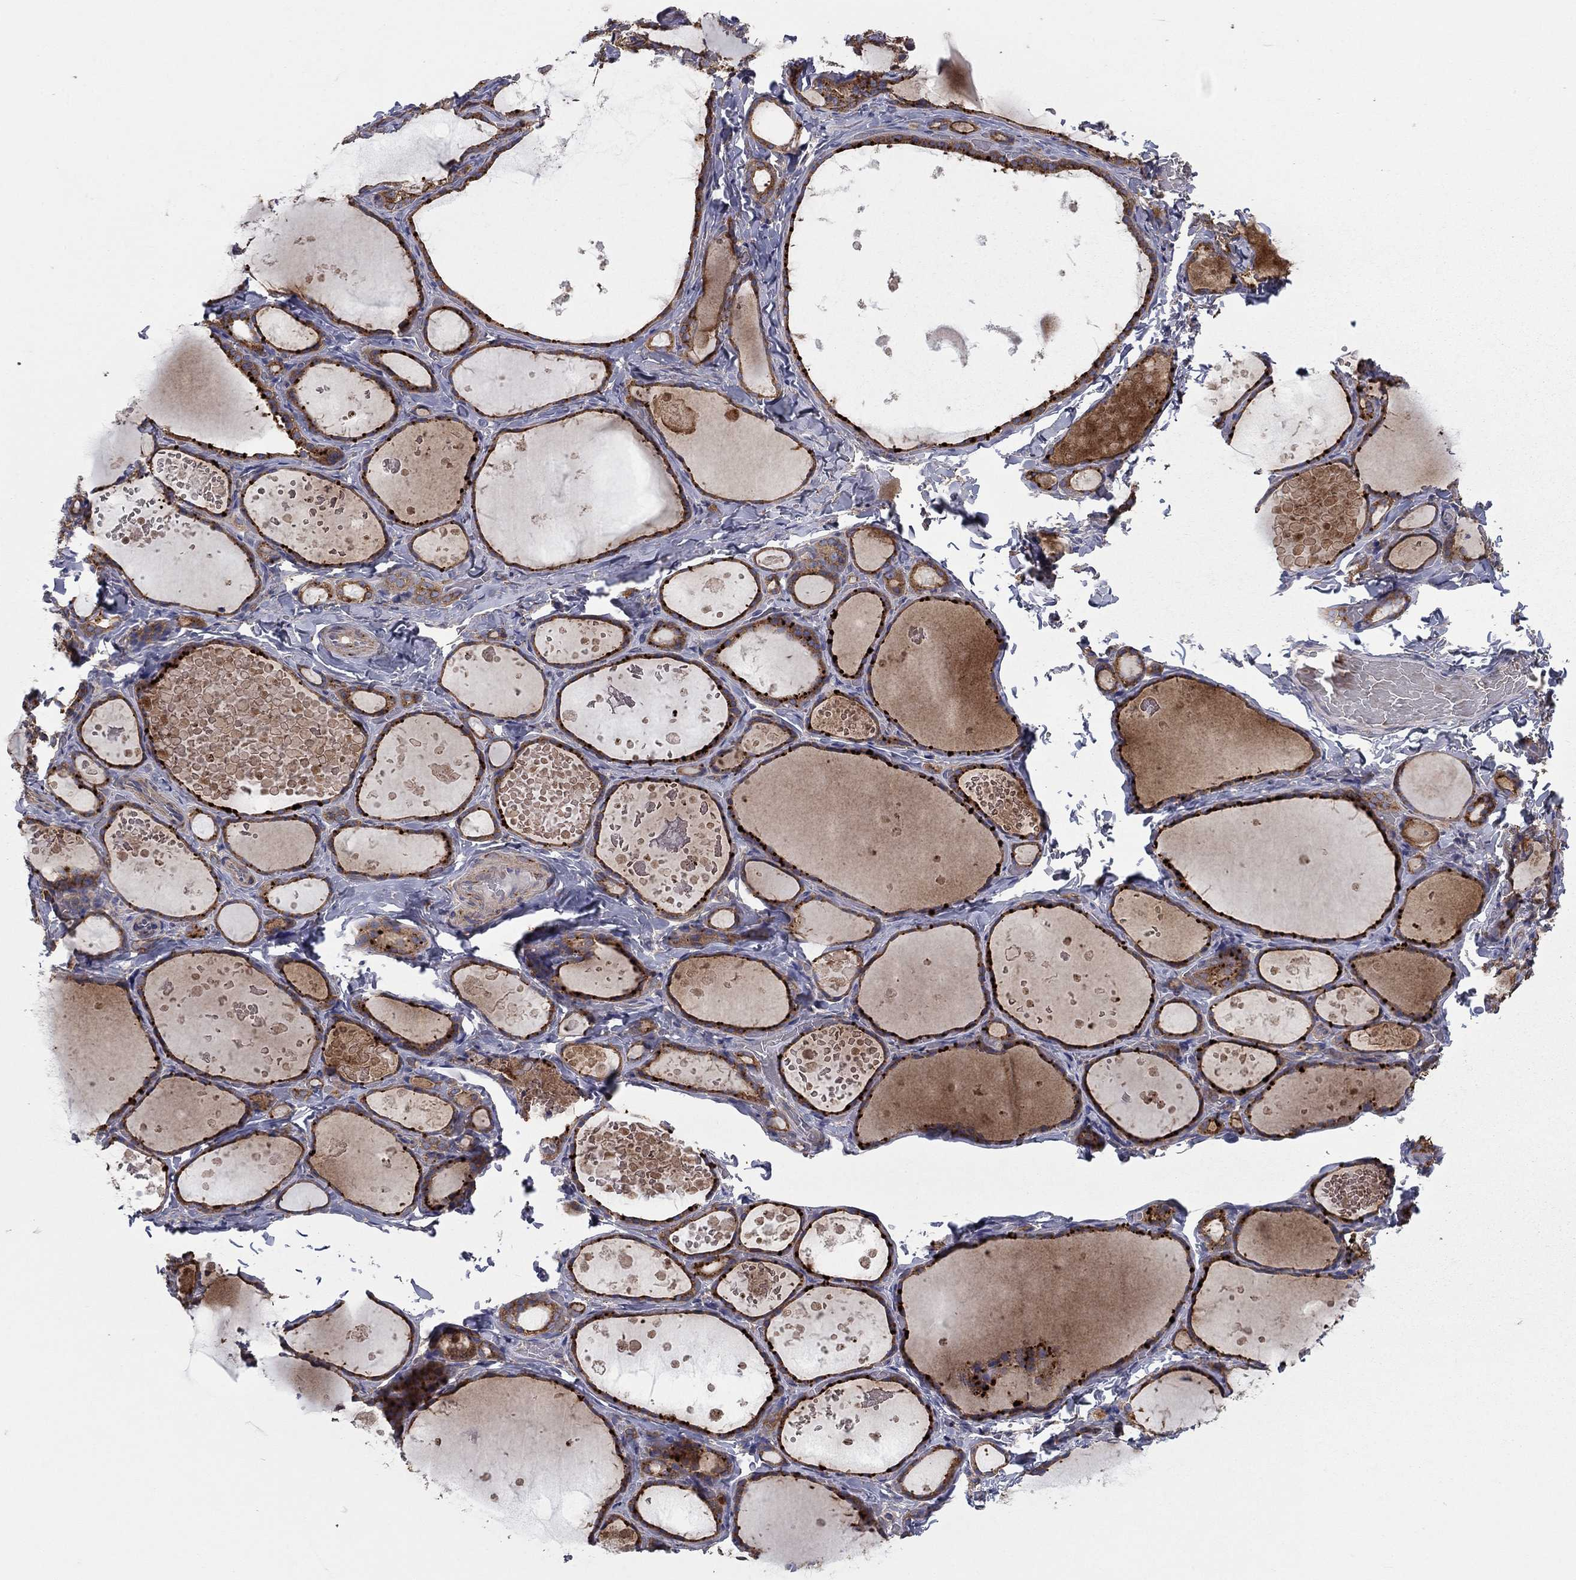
{"staining": {"intensity": "strong", "quantity": ">75%", "location": "cytoplasmic/membranous"}, "tissue": "thyroid gland", "cell_type": "Glandular cells", "image_type": "normal", "snomed": [{"axis": "morphology", "description": "Normal tissue, NOS"}, {"axis": "topography", "description": "Thyroid gland"}], "caption": "IHC (DAB (3,3'-diaminobenzidine)) staining of benign thyroid gland shows strong cytoplasmic/membranous protein positivity in about >75% of glandular cells.", "gene": "RNF123", "patient": {"sex": "female", "age": 56}}